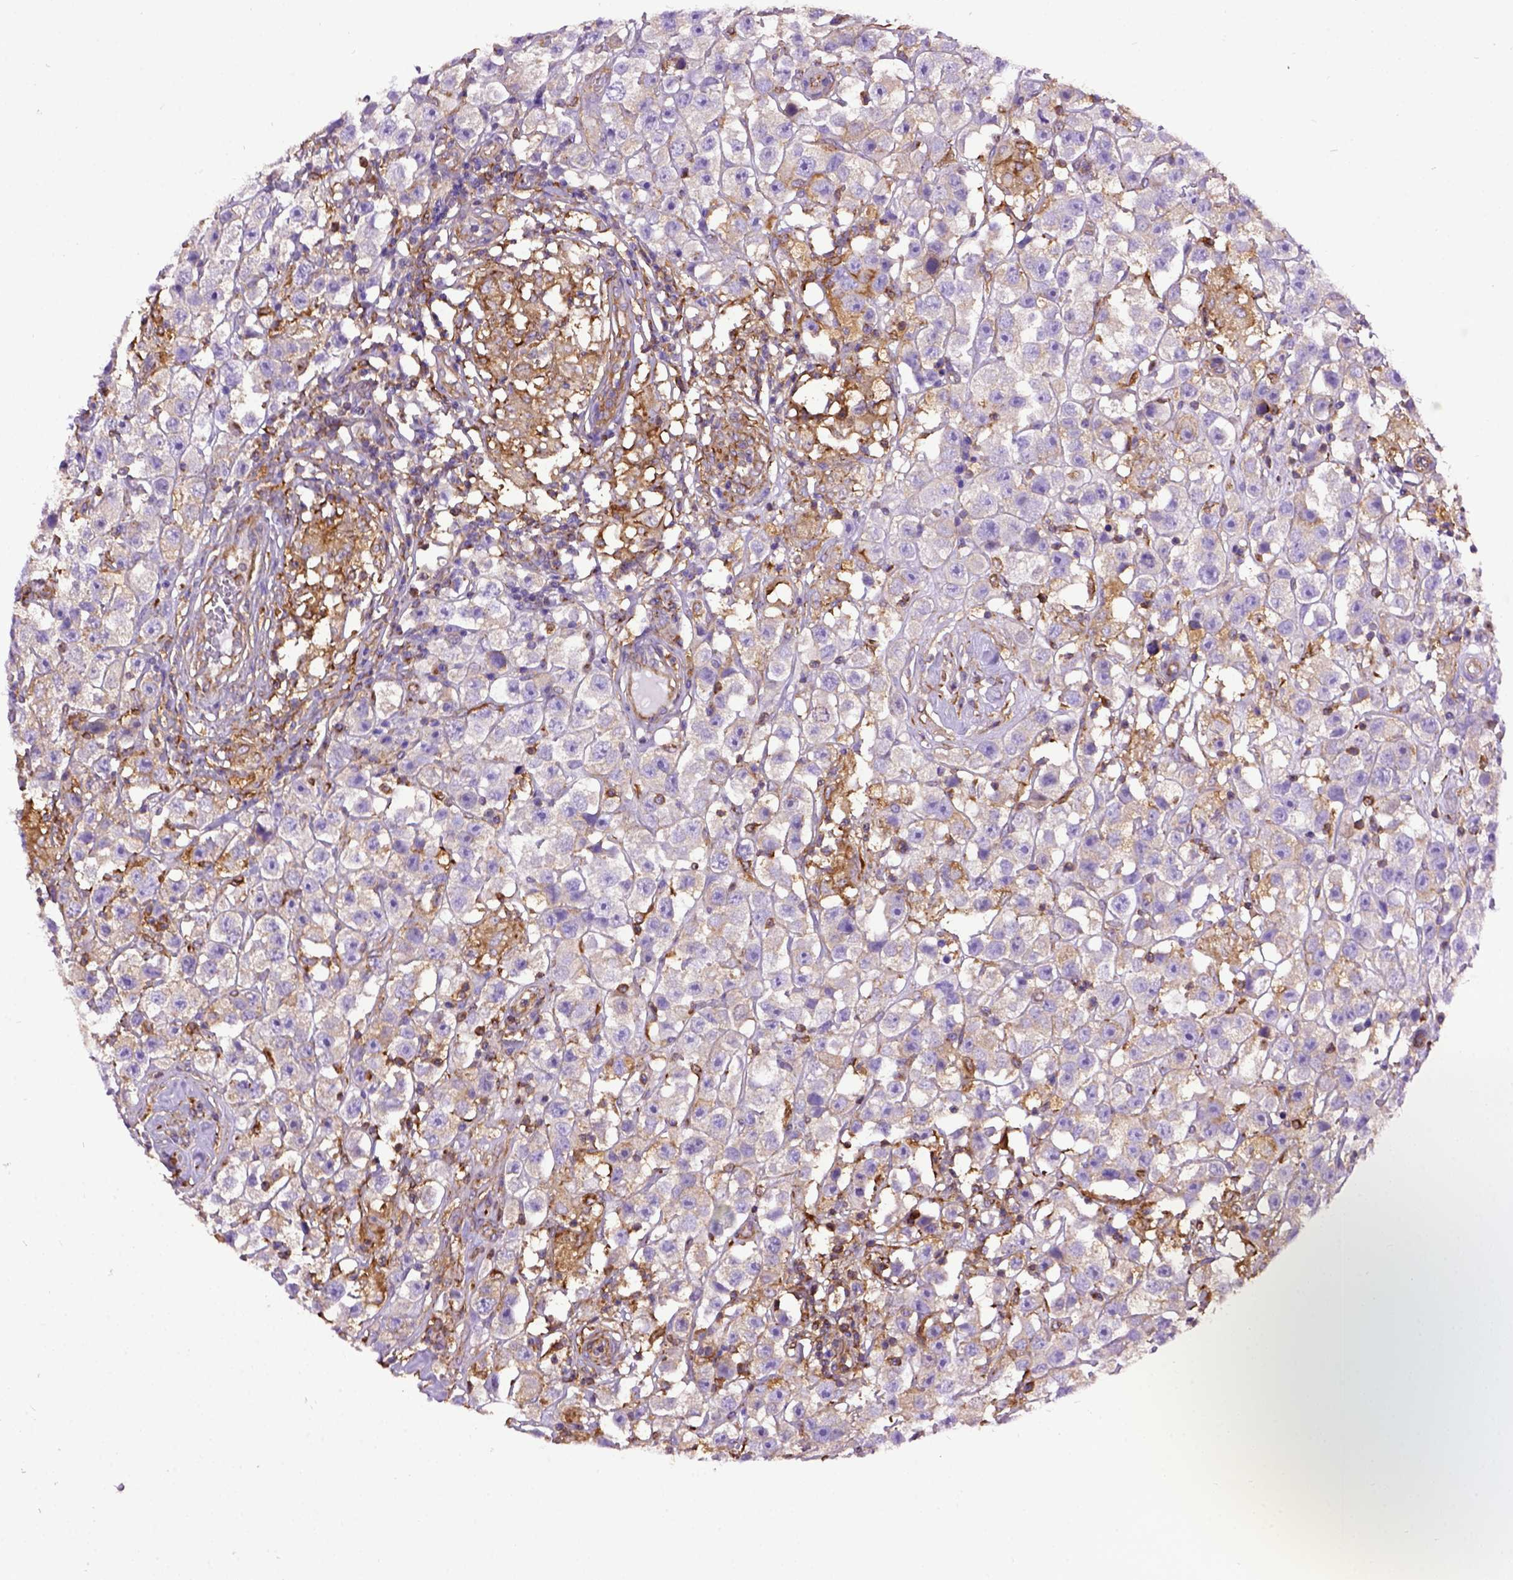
{"staining": {"intensity": "weak", "quantity": "<25%", "location": "cytoplasmic/membranous"}, "tissue": "testis cancer", "cell_type": "Tumor cells", "image_type": "cancer", "snomed": [{"axis": "morphology", "description": "Seminoma, NOS"}, {"axis": "topography", "description": "Testis"}], "caption": "DAB immunohistochemical staining of human testis seminoma demonstrates no significant staining in tumor cells. Nuclei are stained in blue.", "gene": "MVP", "patient": {"sex": "male", "age": 45}}